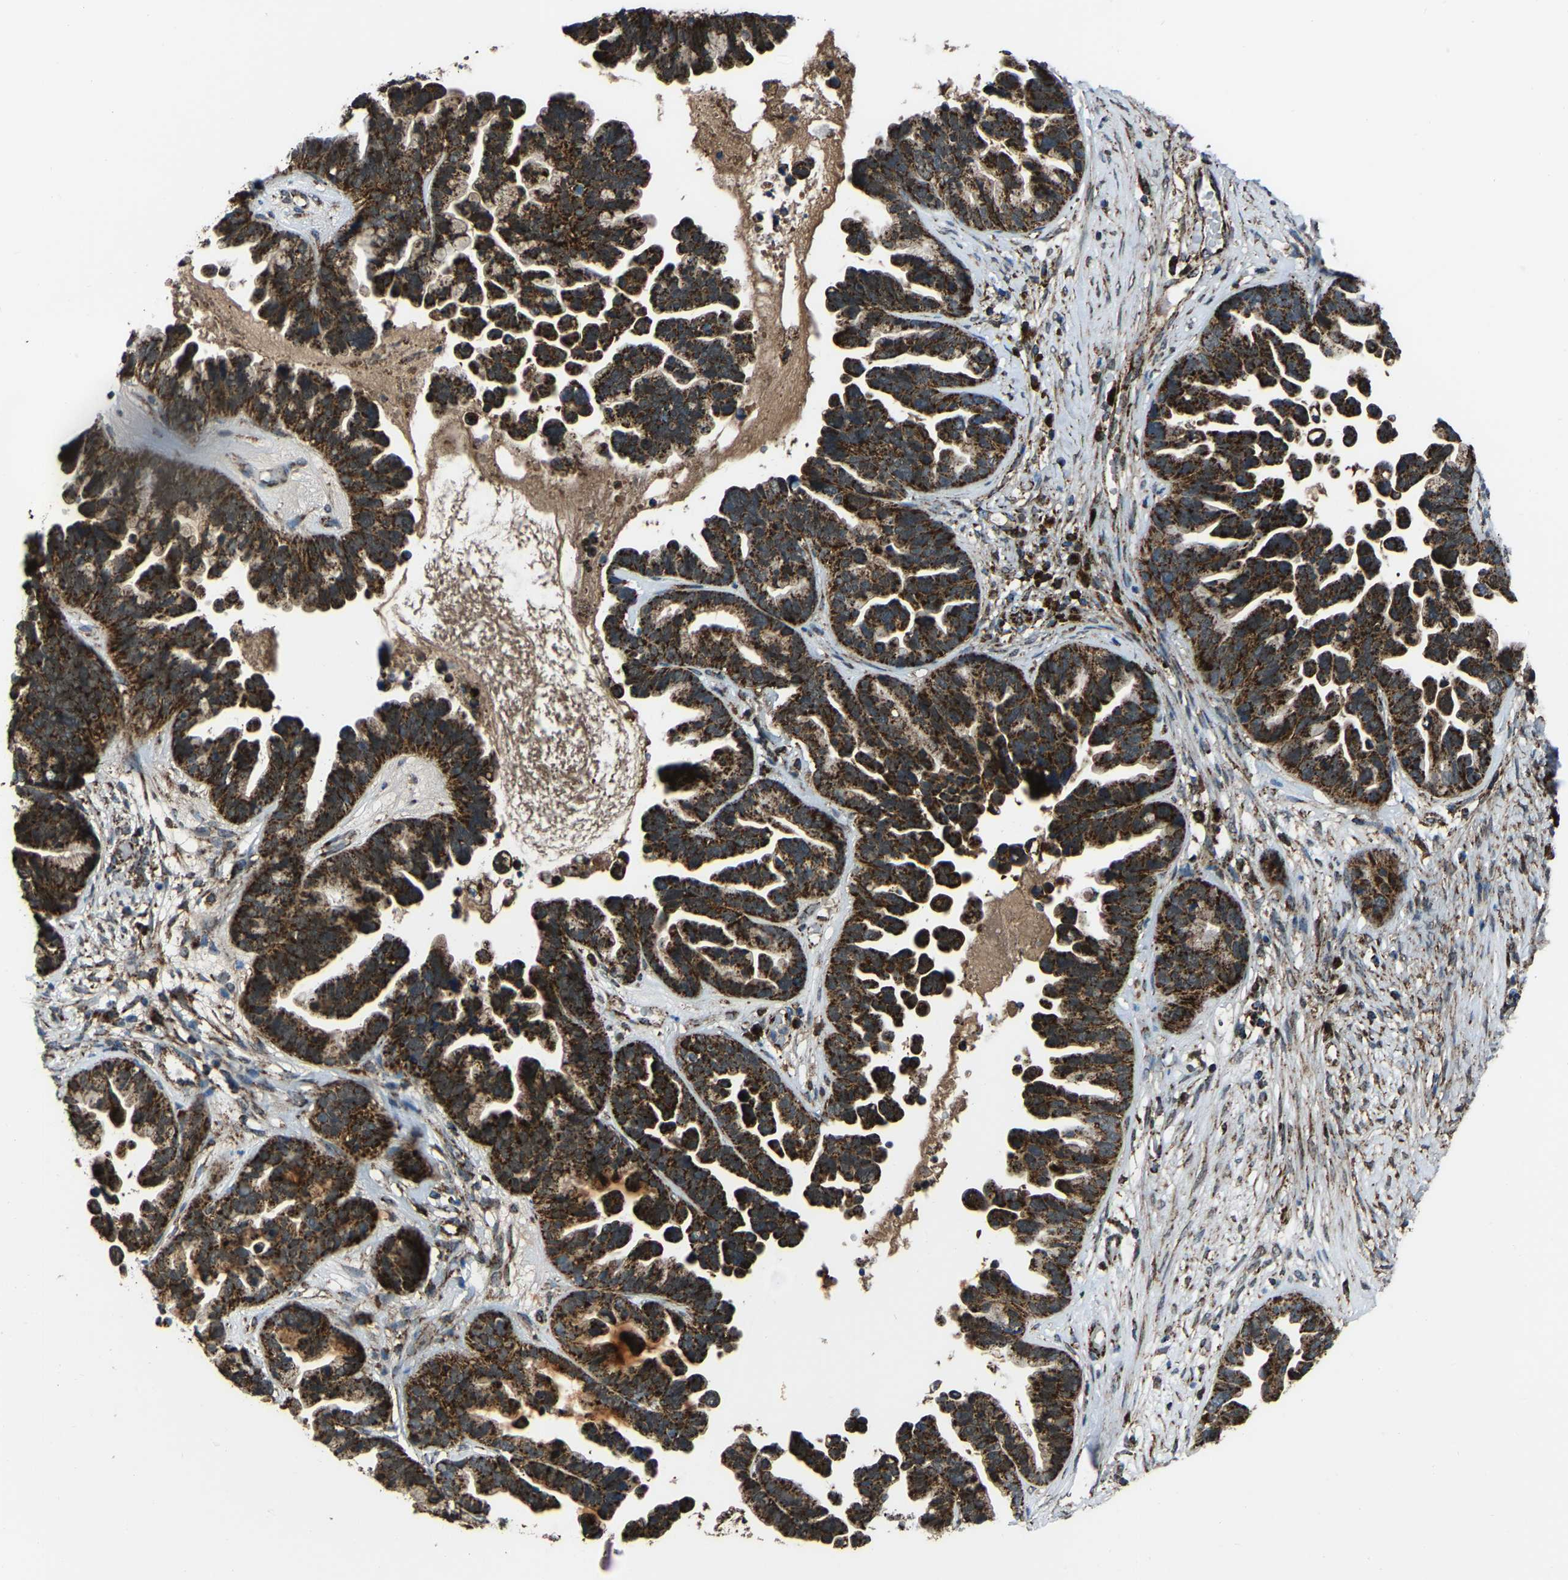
{"staining": {"intensity": "strong", "quantity": ">75%", "location": "cytoplasmic/membranous"}, "tissue": "ovarian cancer", "cell_type": "Tumor cells", "image_type": "cancer", "snomed": [{"axis": "morphology", "description": "Cystadenocarcinoma, serous, NOS"}, {"axis": "topography", "description": "Ovary"}], "caption": "The photomicrograph exhibits a brown stain indicating the presence of a protein in the cytoplasmic/membranous of tumor cells in serous cystadenocarcinoma (ovarian).", "gene": "AKR1A1", "patient": {"sex": "female", "age": 56}}